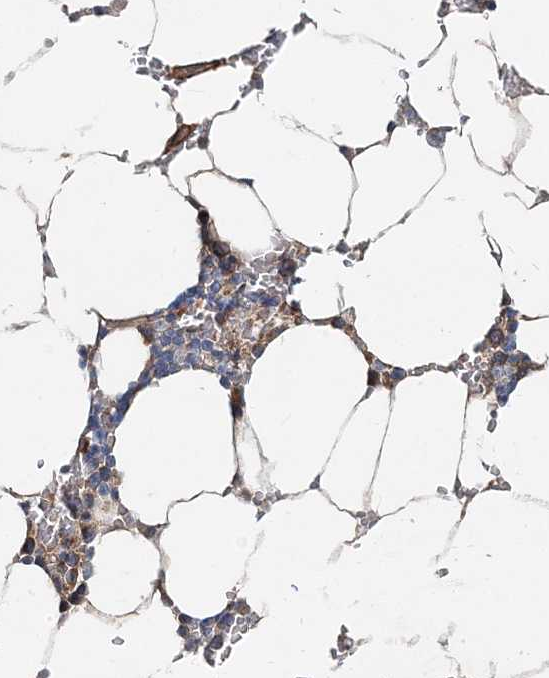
{"staining": {"intensity": "moderate", "quantity": "<25%", "location": "cytoplasmic/membranous"}, "tissue": "bone marrow", "cell_type": "Hematopoietic cells", "image_type": "normal", "snomed": [{"axis": "morphology", "description": "Normal tissue, NOS"}, {"axis": "topography", "description": "Bone marrow"}], "caption": "This histopathology image exhibits immunohistochemistry staining of unremarkable bone marrow, with low moderate cytoplasmic/membranous positivity in approximately <25% of hematopoietic cells.", "gene": "NBAS", "patient": {"sex": "male", "age": 70}}